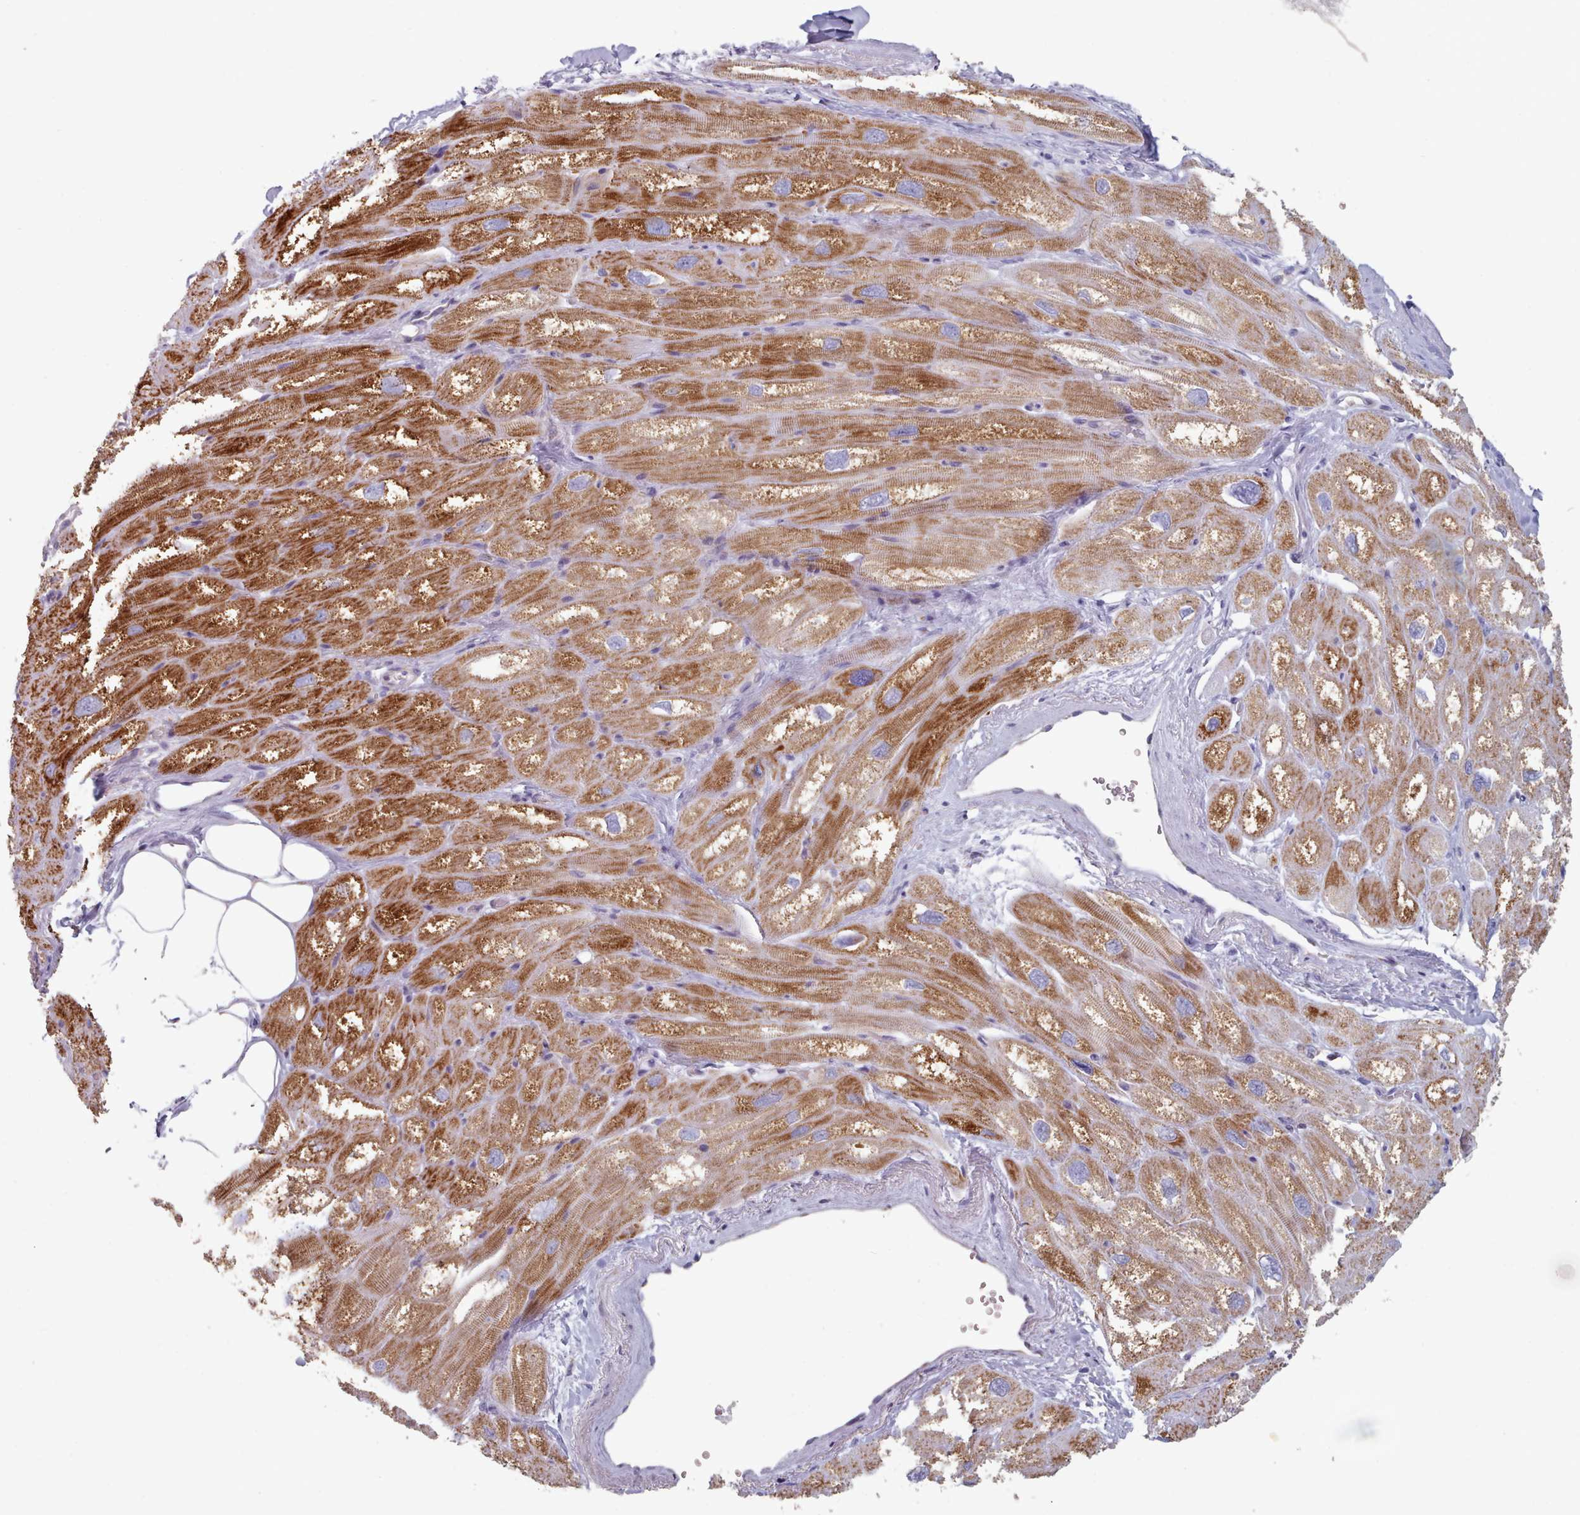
{"staining": {"intensity": "strong", "quantity": "25%-75%", "location": "cytoplasmic/membranous"}, "tissue": "heart muscle", "cell_type": "Cardiomyocytes", "image_type": "normal", "snomed": [{"axis": "morphology", "description": "Normal tissue, NOS"}, {"axis": "topography", "description": "Heart"}], "caption": "Immunohistochemical staining of unremarkable human heart muscle shows strong cytoplasmic/membranous protein expression in approximately 25%-75% of cardiomyocytes. The protein of interest is shown in brown color, while the nuclei are stained blue.", "gene": "FAM170B", "patient": {"sex": "male", "age": 50}}